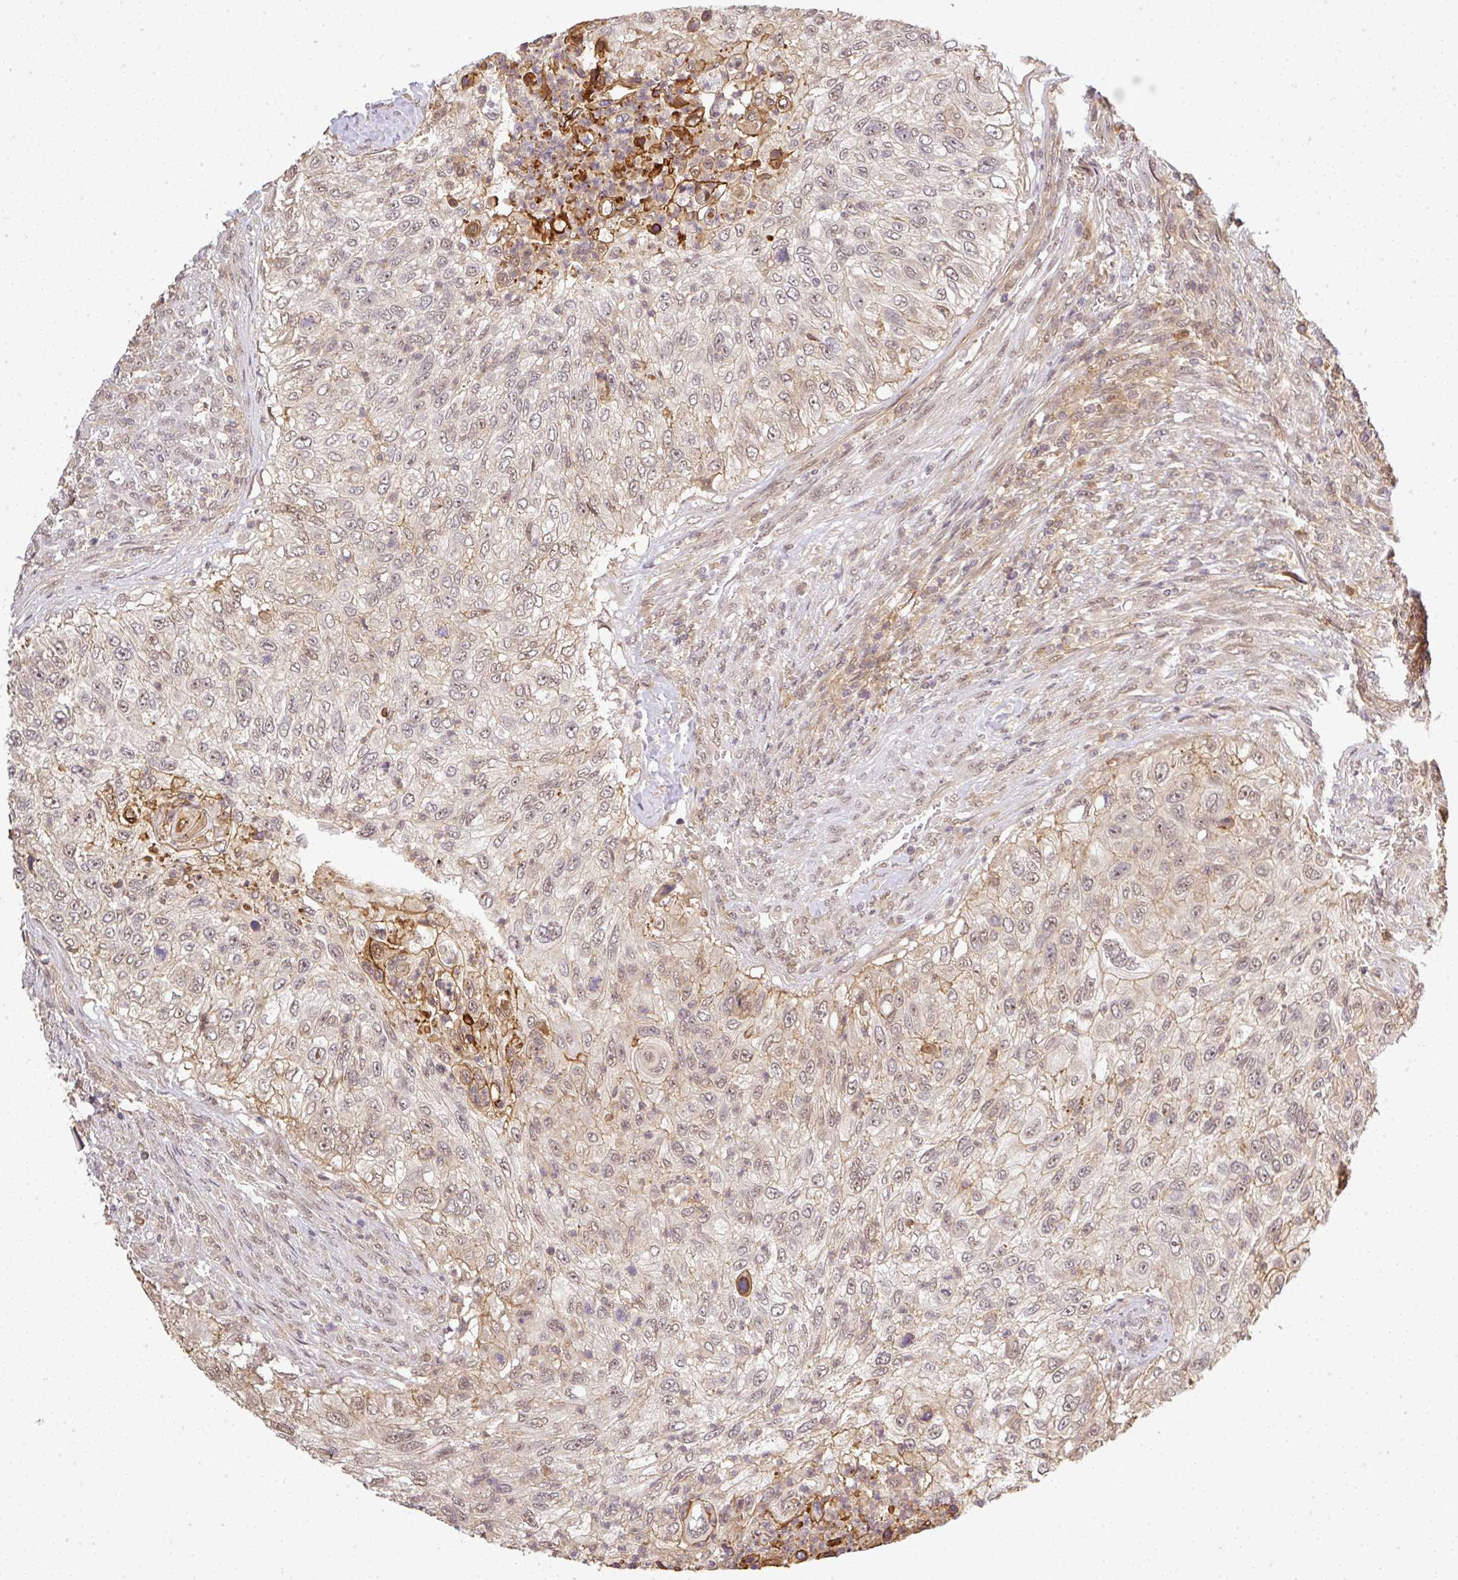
{"staining": {"intensity": "weak", "quantity": "<25%", "location": "cytoplasmic/membranous"}, "tissue": "urothelial cancer", "cell_type": "Tumor cells", "image_type": "cancer", "snomed": [{"axis": "morphology", "description": "Urothelial carcinoma, High grade"}, {"axis": "topography", "description": "Urinary bladder"}], "caption": "This is an immunohistochemistry image of human high-grade urothelial carcinoma. There is no positivity in tumor cells.", "gene": "FAM153A", "patient": {"sex": "female", "age": 60}}